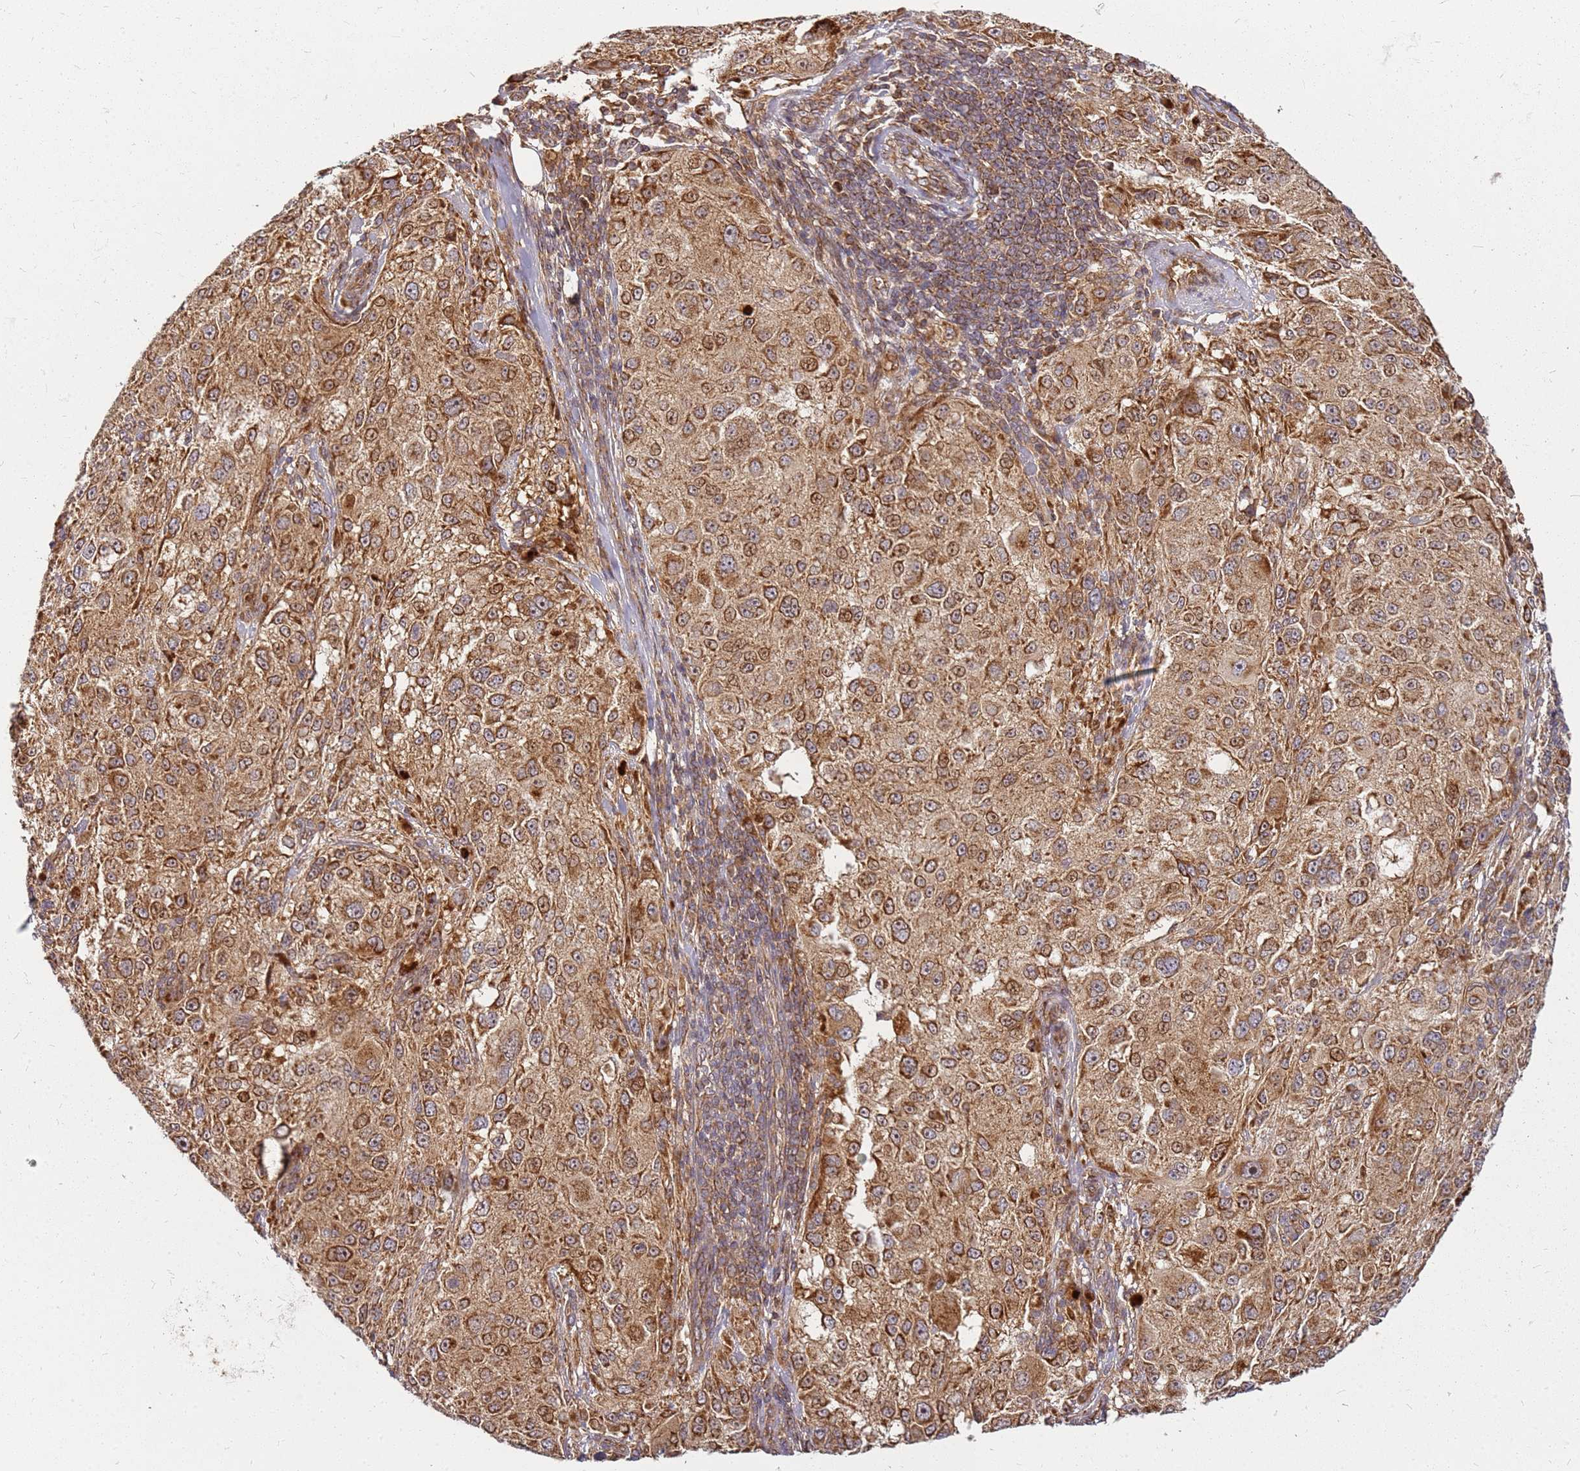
{"staining": {"intensity": "strong", "quantity": ">75%", "location": "cytoplasmic/membranous"}, "tissue": "melanoma", "cell_type": "Tumor cells", "image_type": "cancer", "snomed": [{"axis": "morphology", "description": "Necrosis, NOS"}, {"axis": "morphology", "description": "Malignant melanoma, NOS"}, {"axis": "topography", "description": "Skin"}], "caption": "This is an image of immunohistochemistry staining of melanoma, which shows strong staining in the cytoplasmic/membranous of tumor cells.", "gene": "CCDC159", "patient": {"sex": "female", "age": 87}}